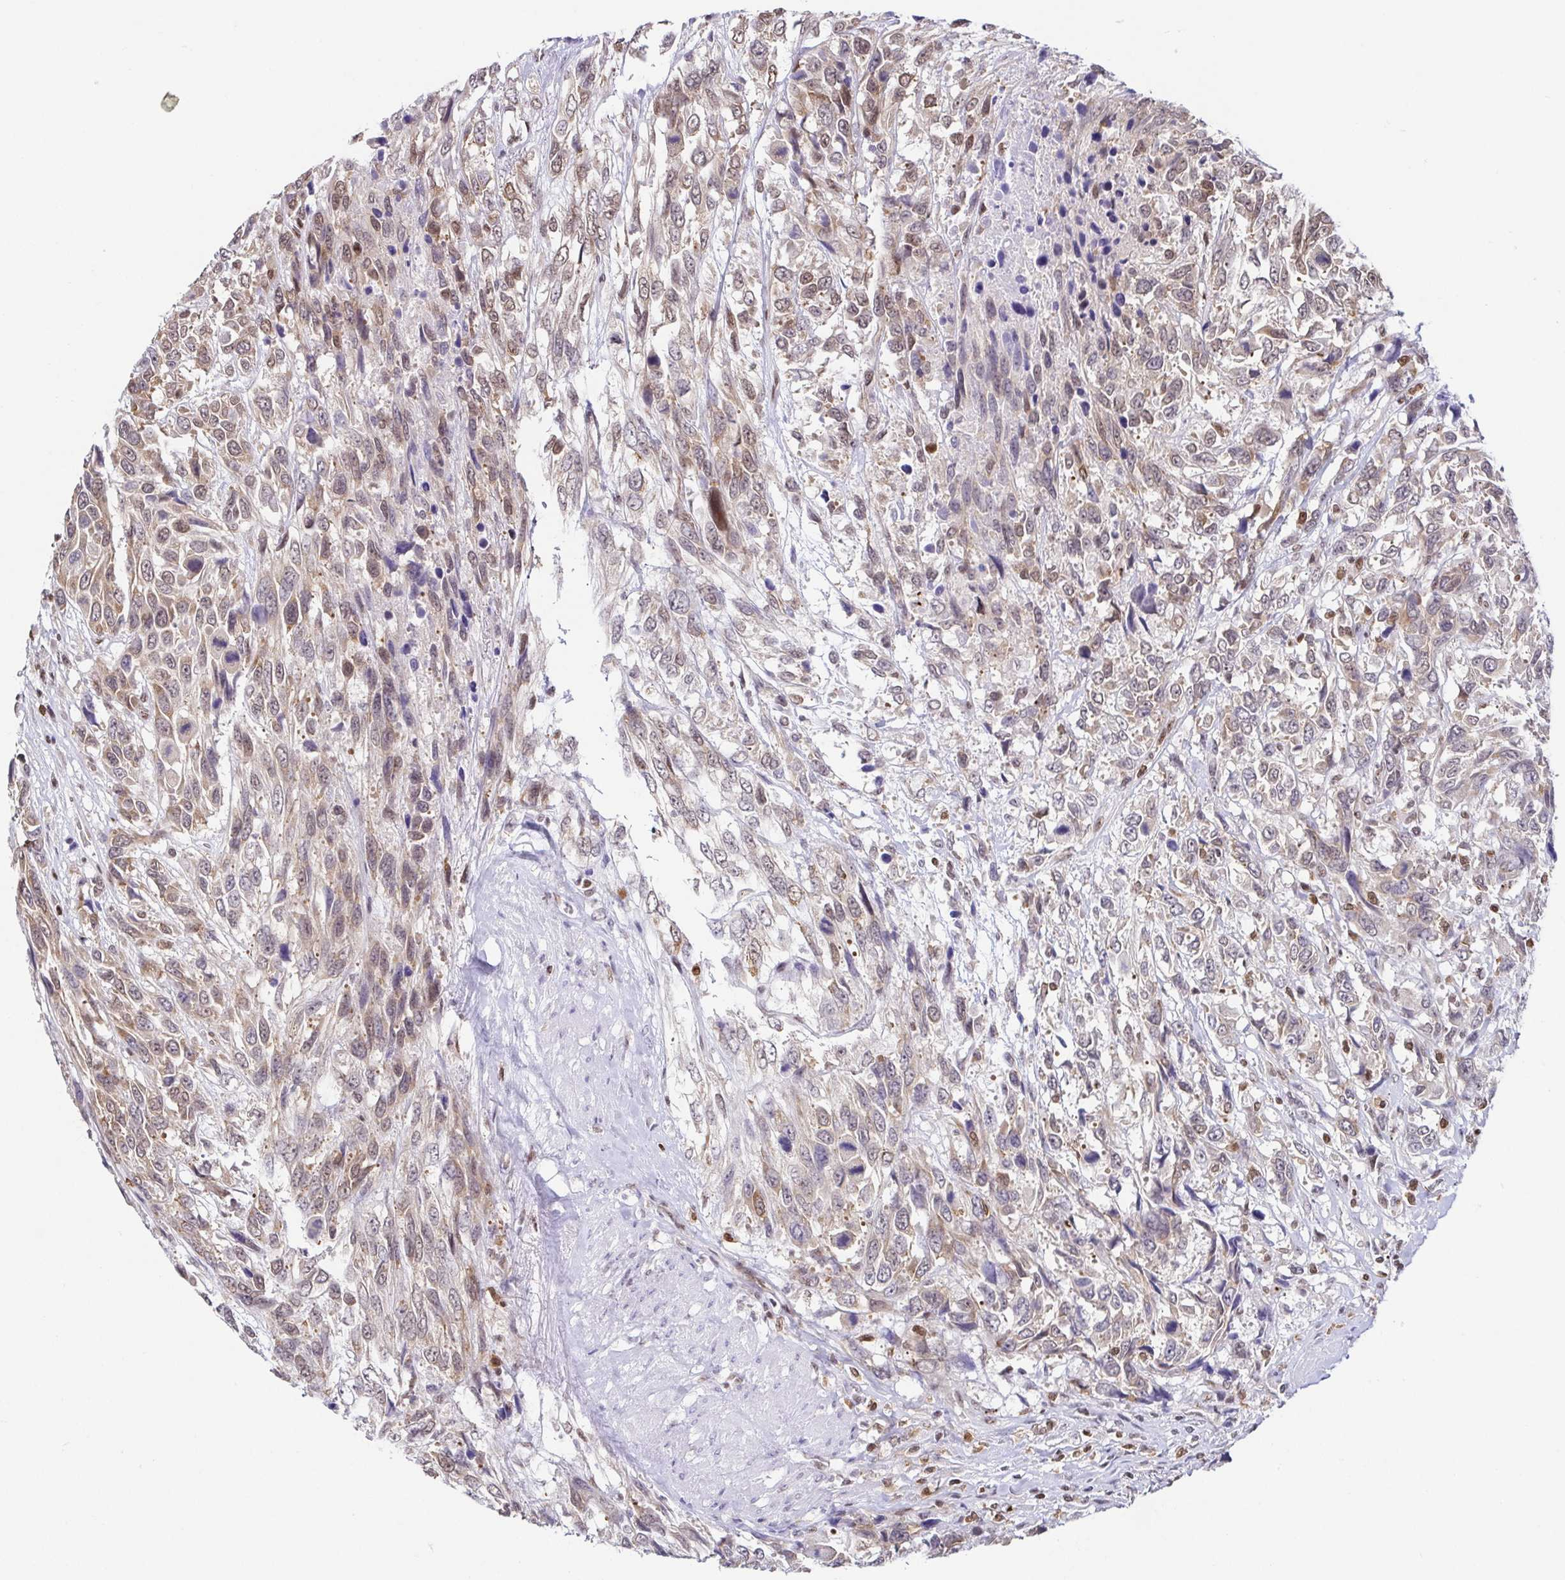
{"staining": {"intensity": "weak", "quantity": "25%-75%", "location": "cytoplasmic/membranous"}, "tissue": "urothelial cancer", "cell_type": "Tumor cells", "image_type": "cancer", "snomed": [{"axis": "morphology", "description": "Urothelial carcinoma, High grade"}, {"axis": "topography", "description": "Urinary bladder"}], "caption": "Protein expression analysis of urothelial carcinoma (high-grade) displays weak cytoplasmic/membranous staining in approximately 25%-75% of tumor cells.", "gene": "EWSR1", "patient": {"sex": "female", "age": 70}}